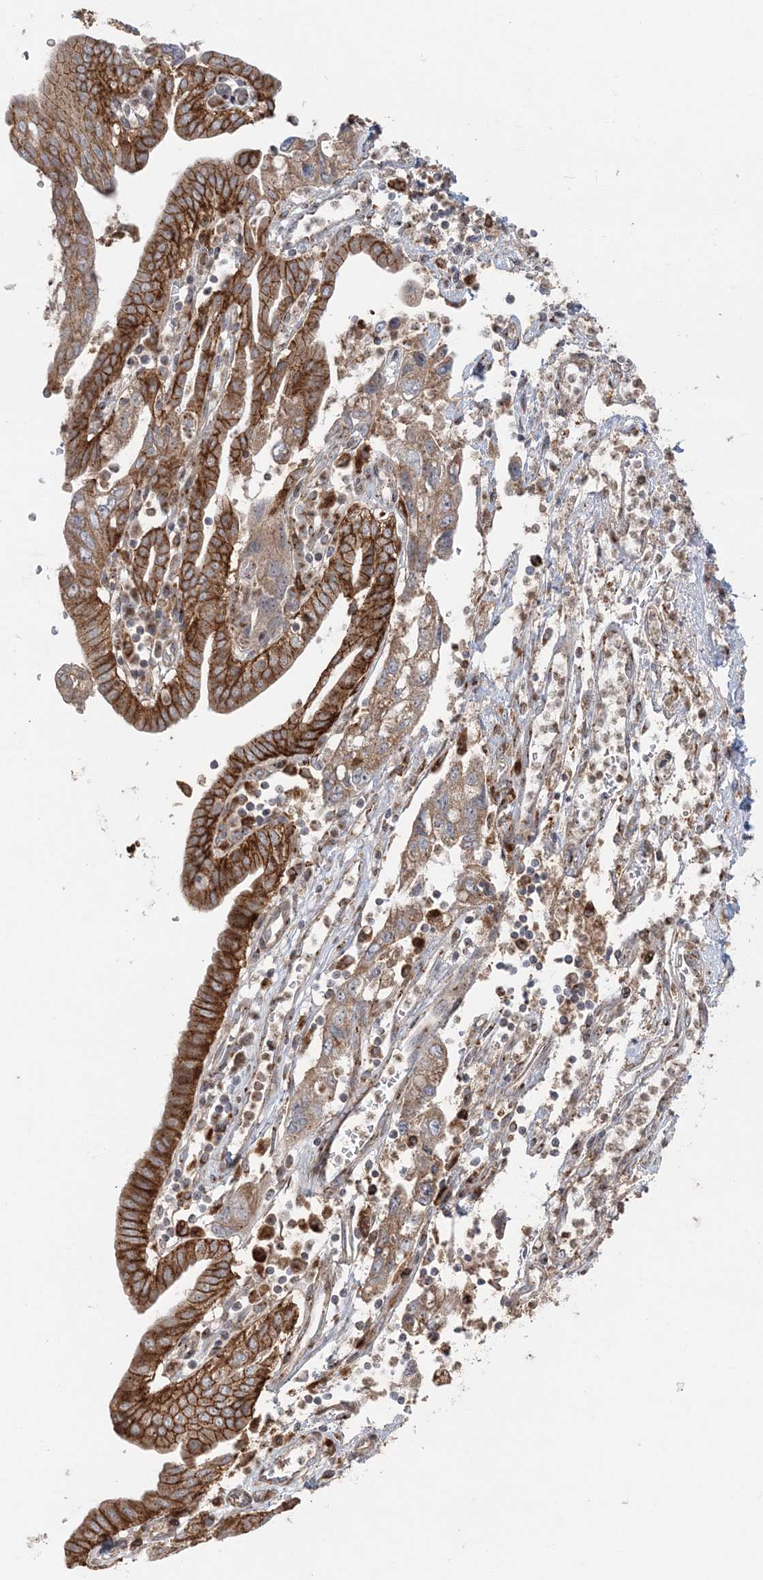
{"staining": {"intensity": "strong", "quantity": ">75%", "location": "cytoplasmic/membranous"}, "tissue": "pancreatic cancer", "cell_type": "Tumor cells", "image_type": "cancer", "snomed": [{"axis": "morphology", "description": "Adenocarcinoma, NOS"}, {"axis": "topography", "description": "Pancreas"}], "caption": "IHC (DAB (3,3'-diaminobenzidine)) staining of human pancreatic cancer reveals strong cytoplasmic/membranous protein expression in approximately >75% of tumor cells.", "gene": "ABCC3", "patient": {"sex": "female", "age": 73}}